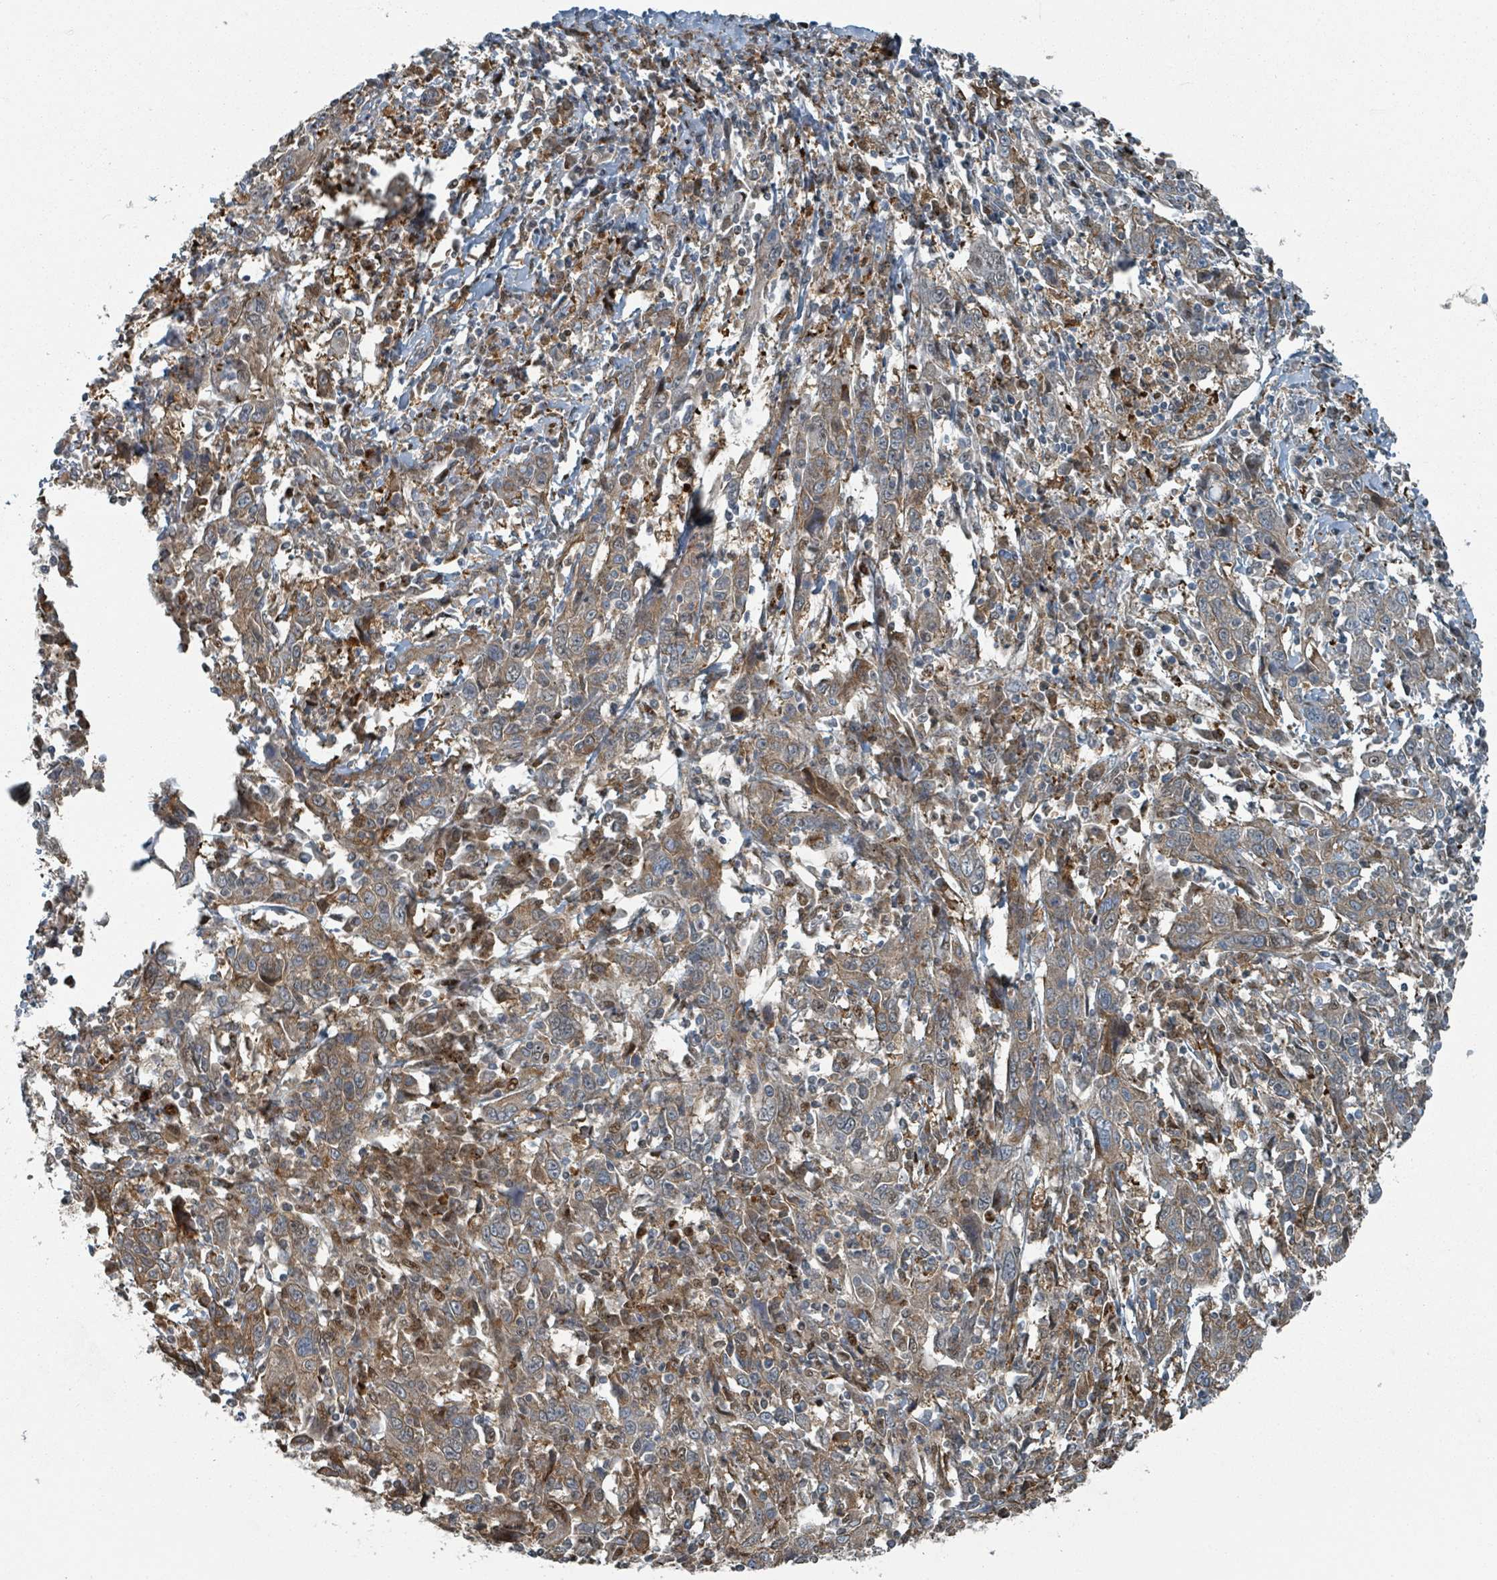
{"staining": {"intensity": "moderate", "quantity": ">75%", "location": "cytoplasmic/membranous"}, "tissue": "cervical cancer", "cell_type": "Tumor cells", "image_type": "cancer", "snomed": [{"axis": "morphology", "description": "Squamous cell carcinoma, NOS"}, {"axis": "topography", "description": "Cervix"}], "caption": "Protein staining reveals moderate cytoplasmic/membranous expression in about >75% of tumor cells in squamous cell carcinoma (cervical).", "gene": "RHPN2", "patient": {"sex": "female", "age": 46}}